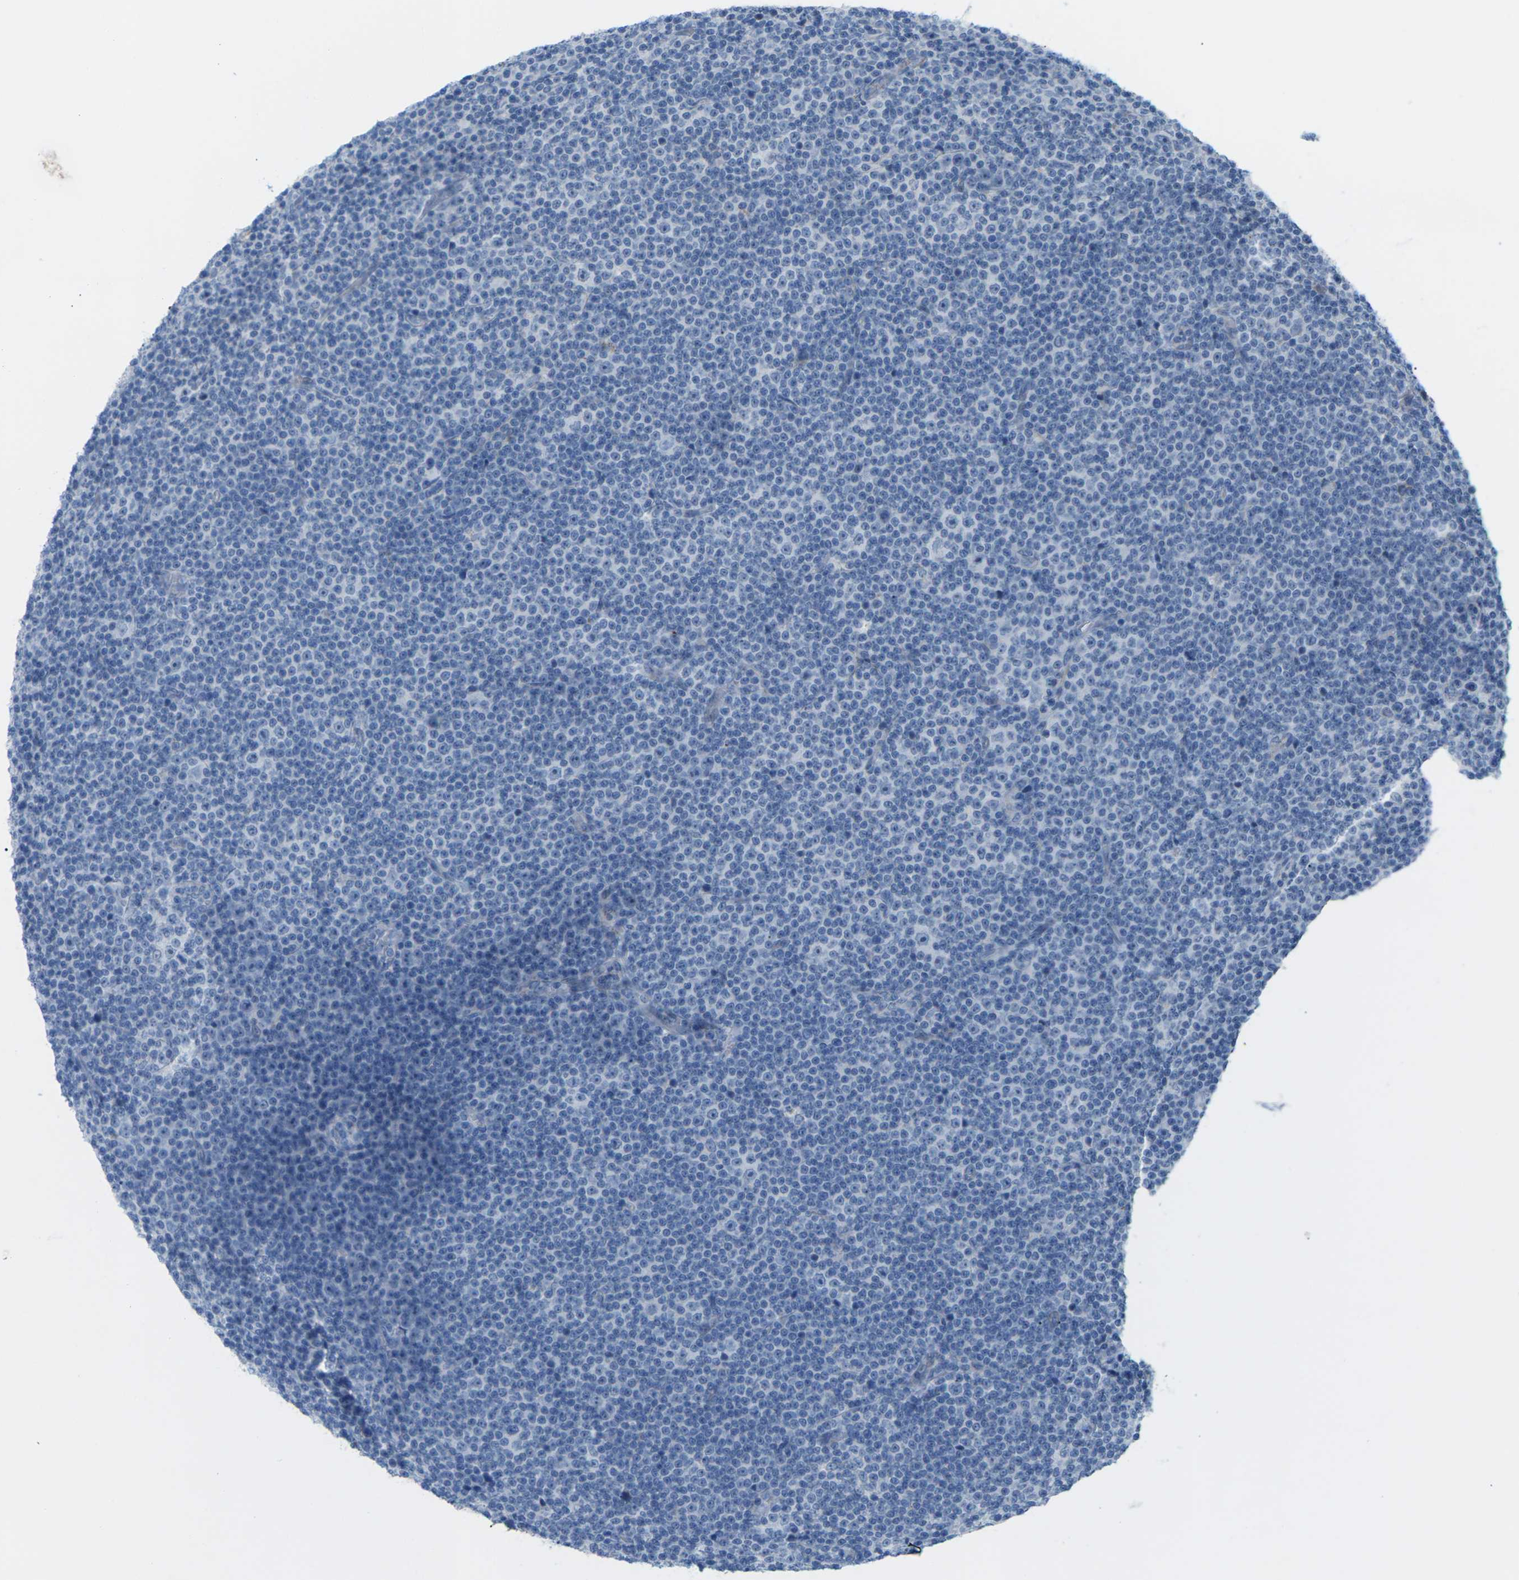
{"staining": {"intensity": "negative", "quantity": "none", "location": "none"}, "tissue": "lymphoma", "cell_type": "Tumor cells", "image_type": "cancer", "snomed": [{"axis": "morphology", "description": "Malignant lymphoma, non-Hodgkin's type, Low grade"}, {"axis": "topography", "description": "Lymph node"}], "caption": "The IHC micrograph has no significant expression in tumor cells of lymphoma tissue.", "gene": "CLDN3", "patient": {"sex": "female", "age": 67}}